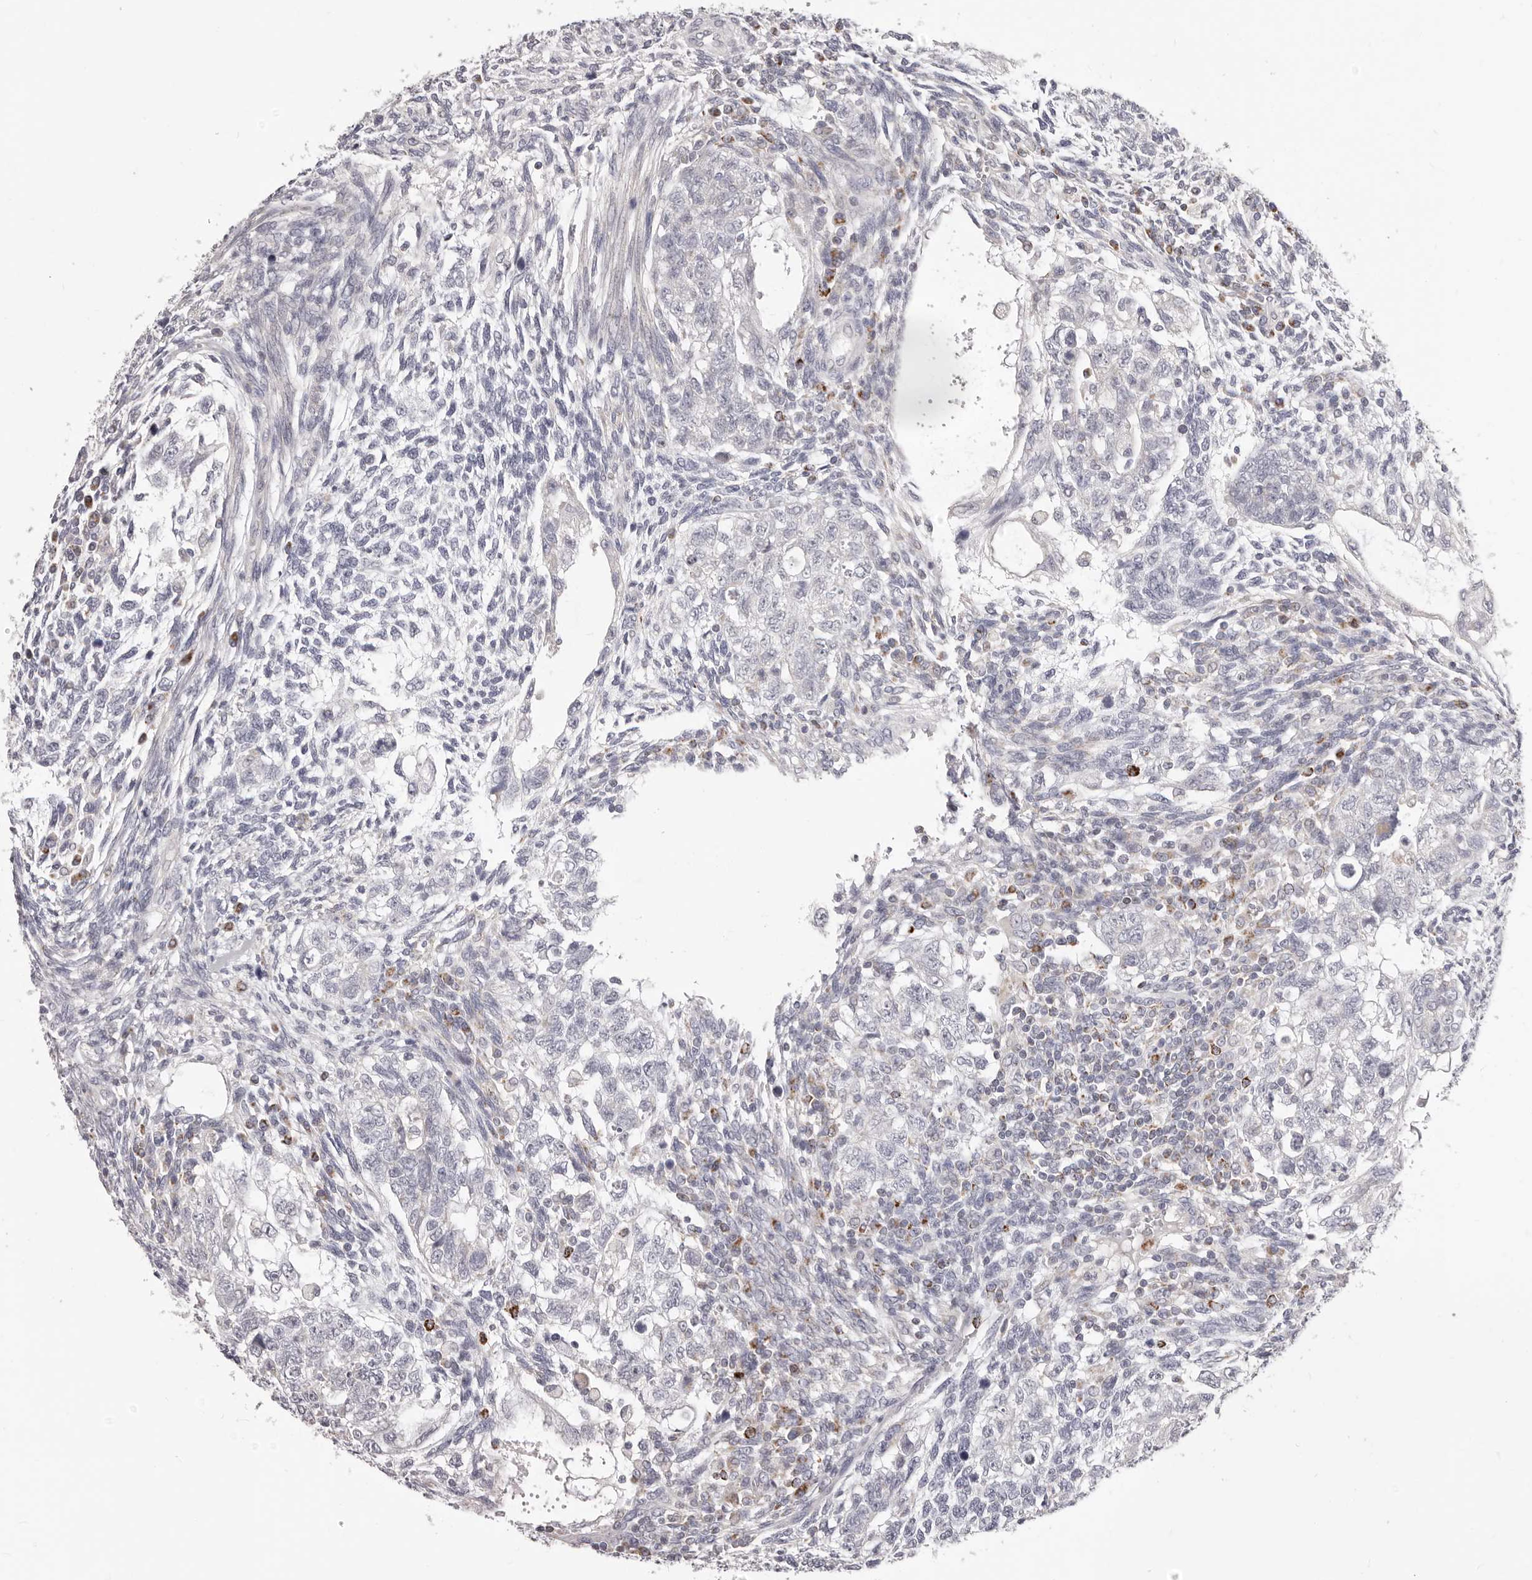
{"staining": {"intensity": "negative", "quantity": "none", "location": "none"}, "tissue": "testis cancer", "cell_type": "Tumor cells", "image_type": "cancer", "snomed": [{"axis": "morphology", "description": "Carcinoma, Embryonal, NOS"}, {"axis": "topography", "description": "Testis"}], "caption": "Micrograph shows no protein positivity in tumor cells of embryonal carcinoma (testis) tissue.", "gene": "PRMT2", "patient": {"sex": "male", "age": 37}}